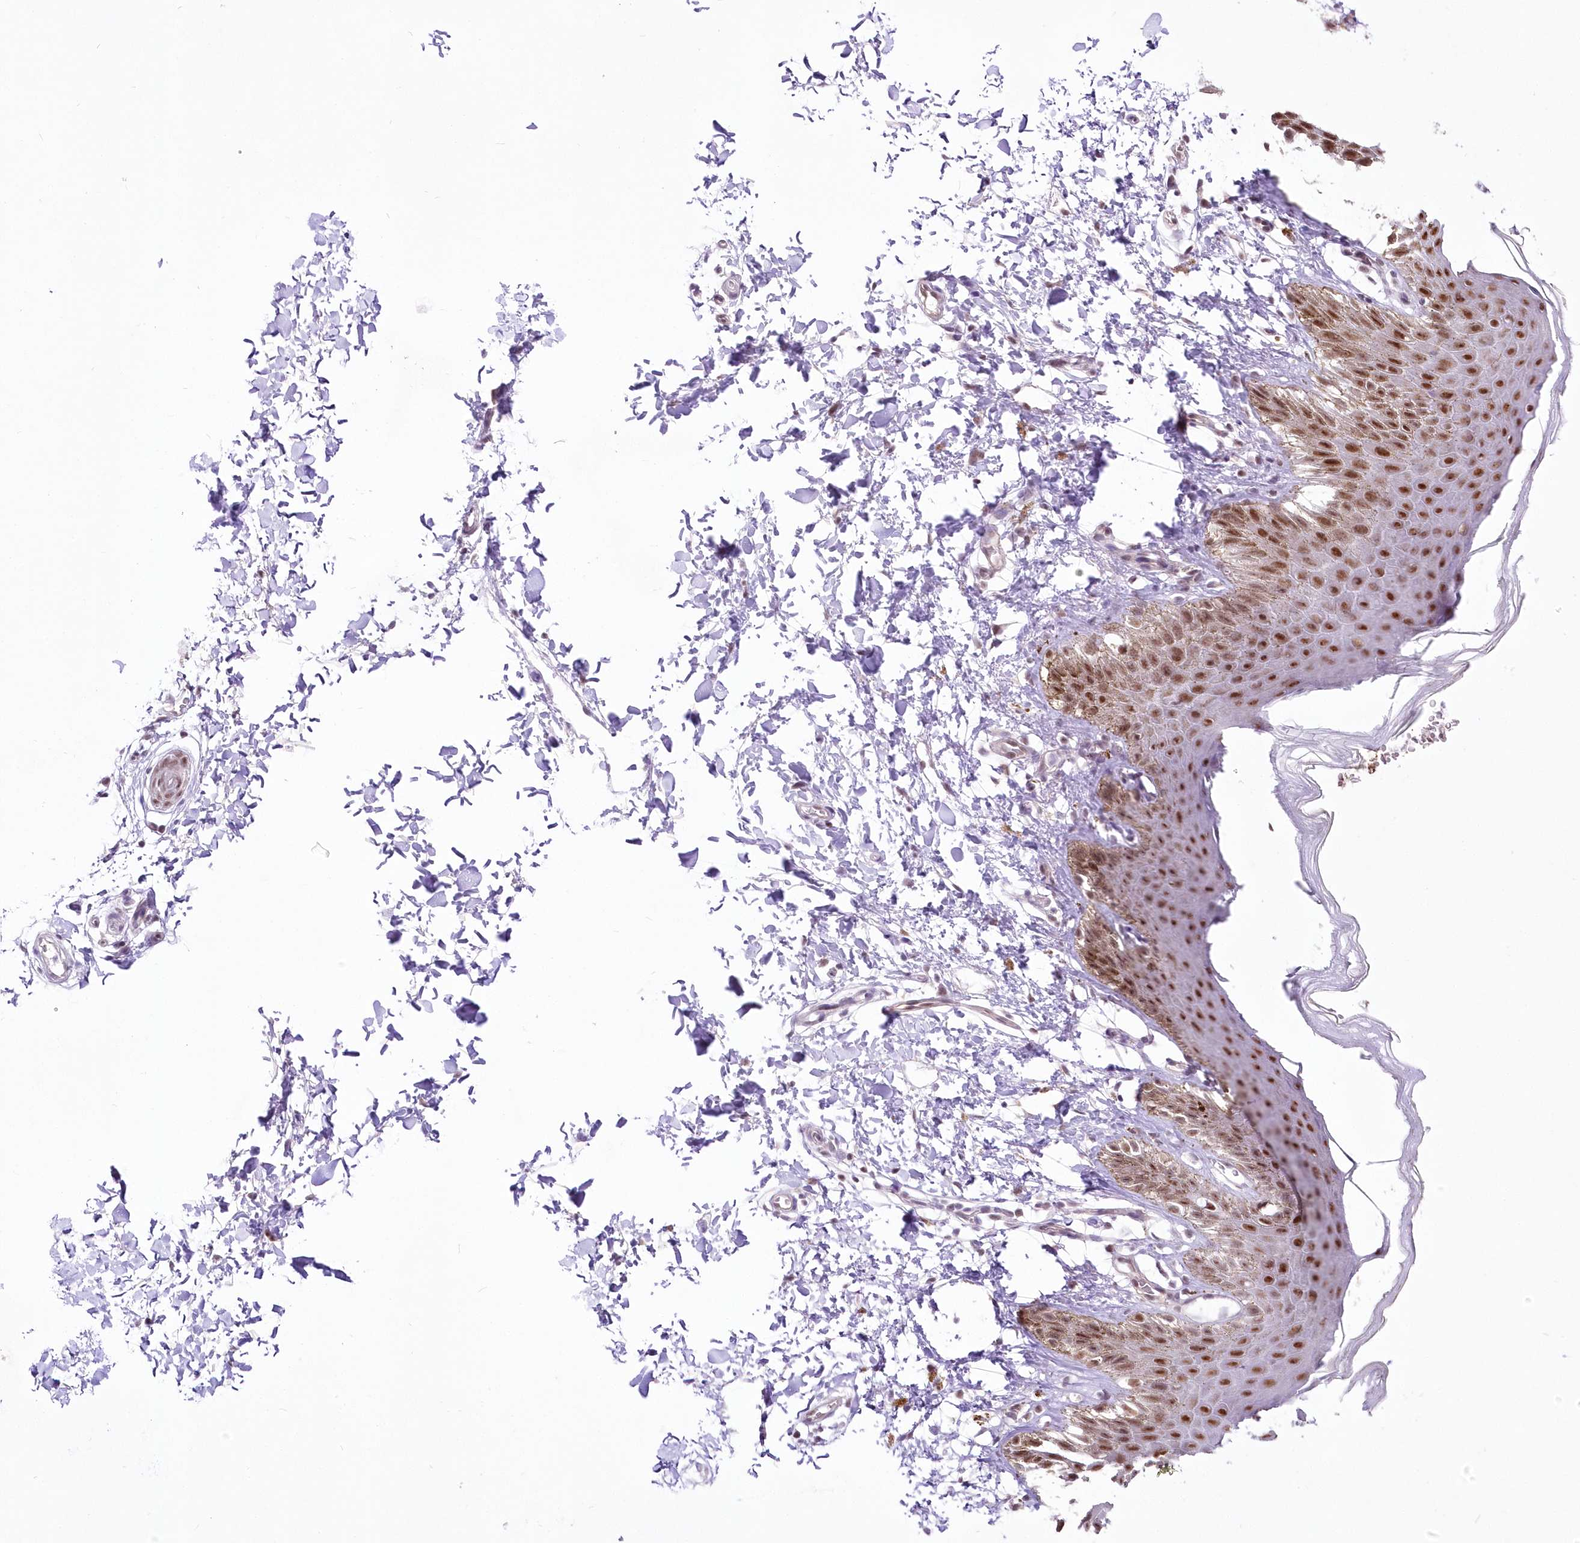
{"staining": {"intensity": "strong", "quantity": ">75%", "location": "nuclear"}, "tissue": "skin", "cell_type": "Epidermal cells", "image_type": "normal", "snomed": [{"axis": "morphology", "description": "Normal tissue, NOS"}, {"axis": "topography", "description": "Anal"}], "caption": "Immunohistochemistry micrograph of normal skin stained for a protein (brown), which displays high levels of strong nuclear staining in approximately >75% of epidermal cells.", "gene": "NSUN2", "patient": {"sex": "male", "age": 44}}